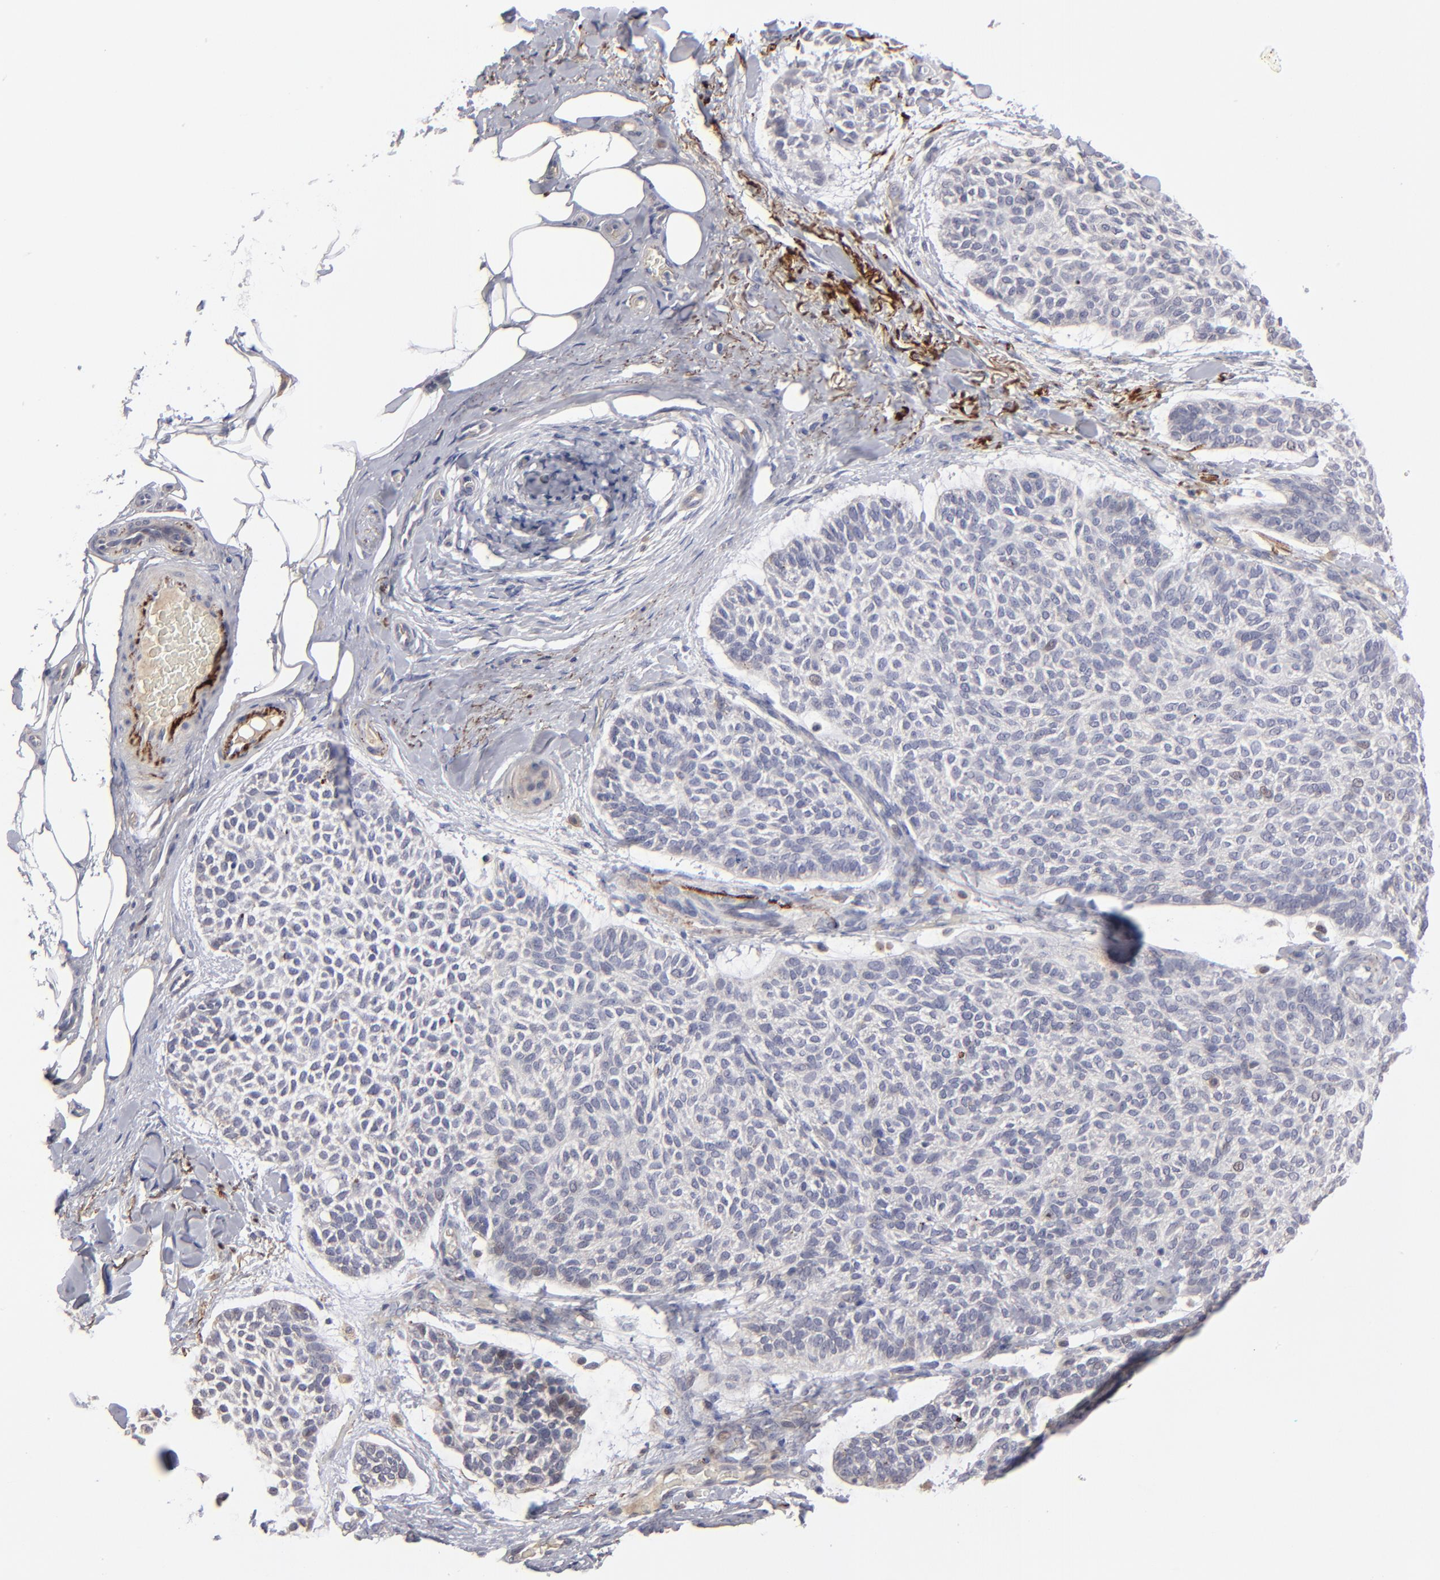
{"staining": {"intensity": "weak", "quantity": "<25%", "location": "nuclear"}, "tissue": "skin cancer", "cell_type": "Tumor cells", "image_type": "cancer", "snomed": [{"axis": "morphology", "description": "Normal tissue, NOS"}, {"axis": "morphology", "description": "Basal cell carcinoma"}, {"axis": "topography", "description": "Skin"}], "caption": "Image shows no significant protein staining in tumor cells of skin basal cell carcinoma. The staining is performed using DAB (3,3'-diaminobenzidine) brown chromogen with nuclei counter-stained in using hematoxylin.", "gene": "GPM6B", "patient": {"sex": "female", "age": 70}}